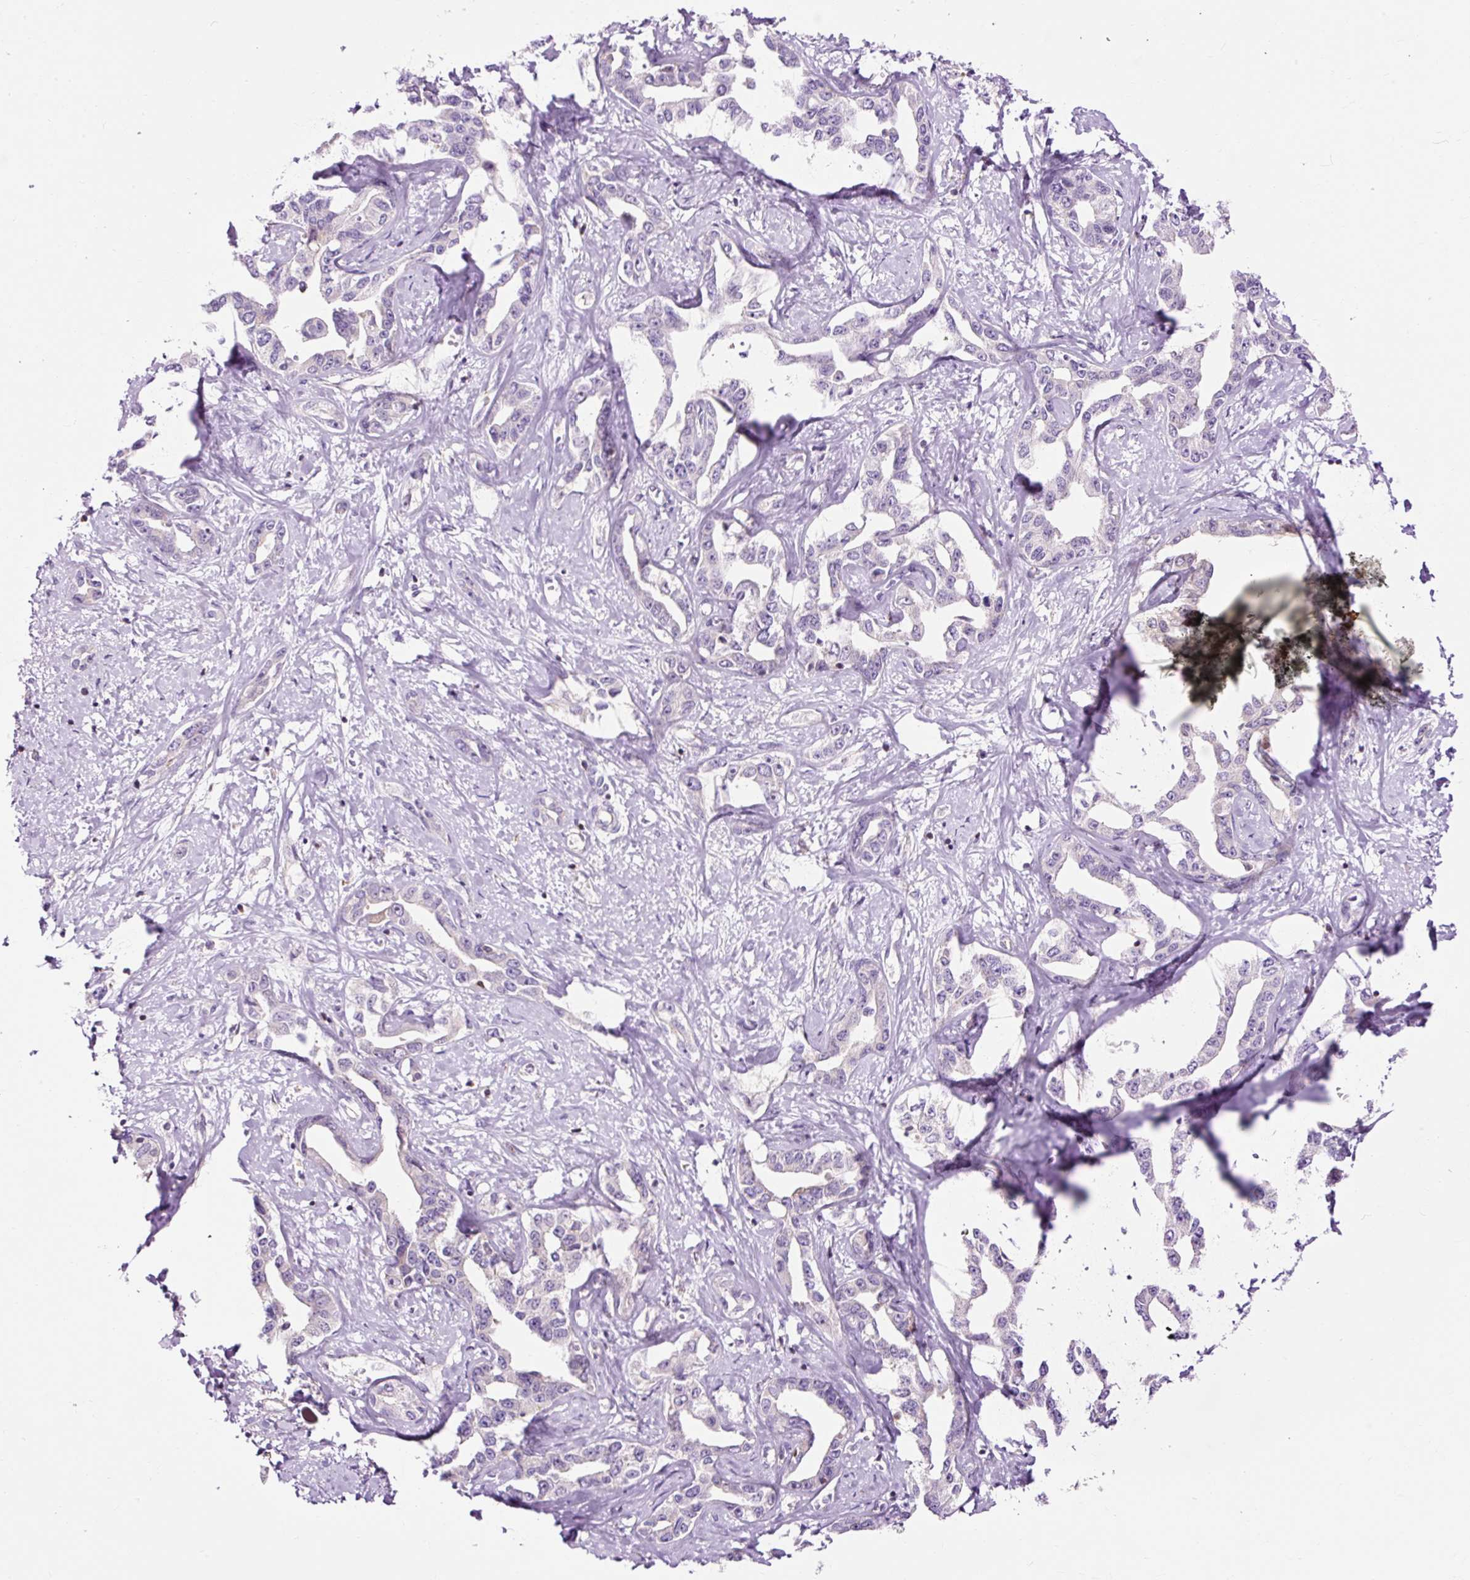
{"staining": {"intensity": "negative", "quantity": "none", "location": "none"}, "tissue": "liver cancer", "cell_type": "Tumor cells", "image_type": "cancer", "snomed": [{"axis": "morphology", "description": "Cholangiocarcinoma"}, {"axis": "topography", "description": "Liver"}], "caption": "High magnification brightfield microscopy of cholangiocarcinoma (liver) stained with DAB (brown) and counterstained with hematoxylin (blue): tumor cells show no significant positivity. (DAB IHC, high magnification).", "gene": "CD83", "patient": {"sex": "male", "age": 59}}